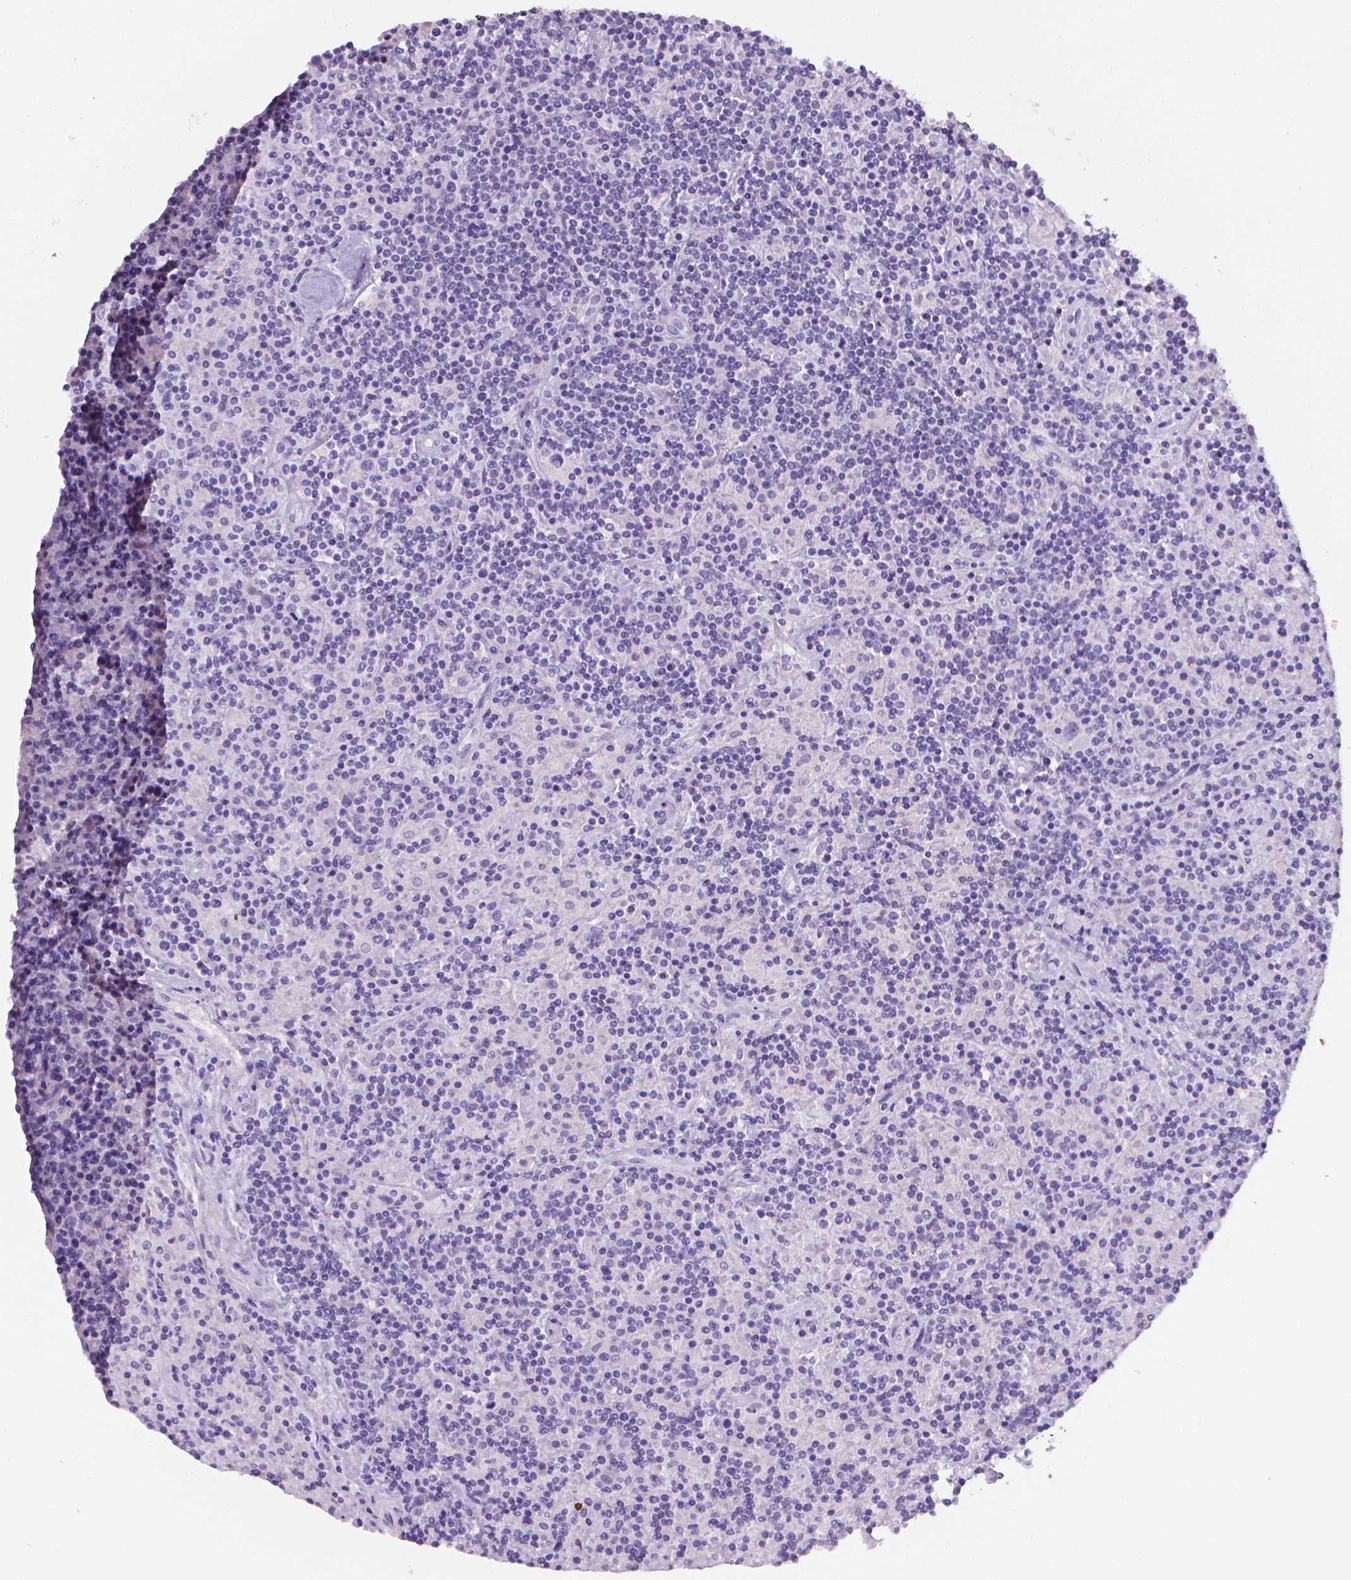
{"staining": {"intensity": "negative", "quantity": "none", "location": "none"}, "tissue": "lymphoma", "cell_type": "Tumor cells", "image_type": "cancer", "snomed": [{"axis": "morphology", "description": "Hodgkin's disease, NOS"}, {"axis": "topography", "description": "Lymph node"}], "caption": "Immunohistochemistry (IHC) image of neoplastic tissue: lymphoma stained with DAB (3,3'-diaminobenzidine) shows no significant protein expression in tumor cells.", "gene": "XPNPEP2", "patient": {"sex": "male", "age": 70}}